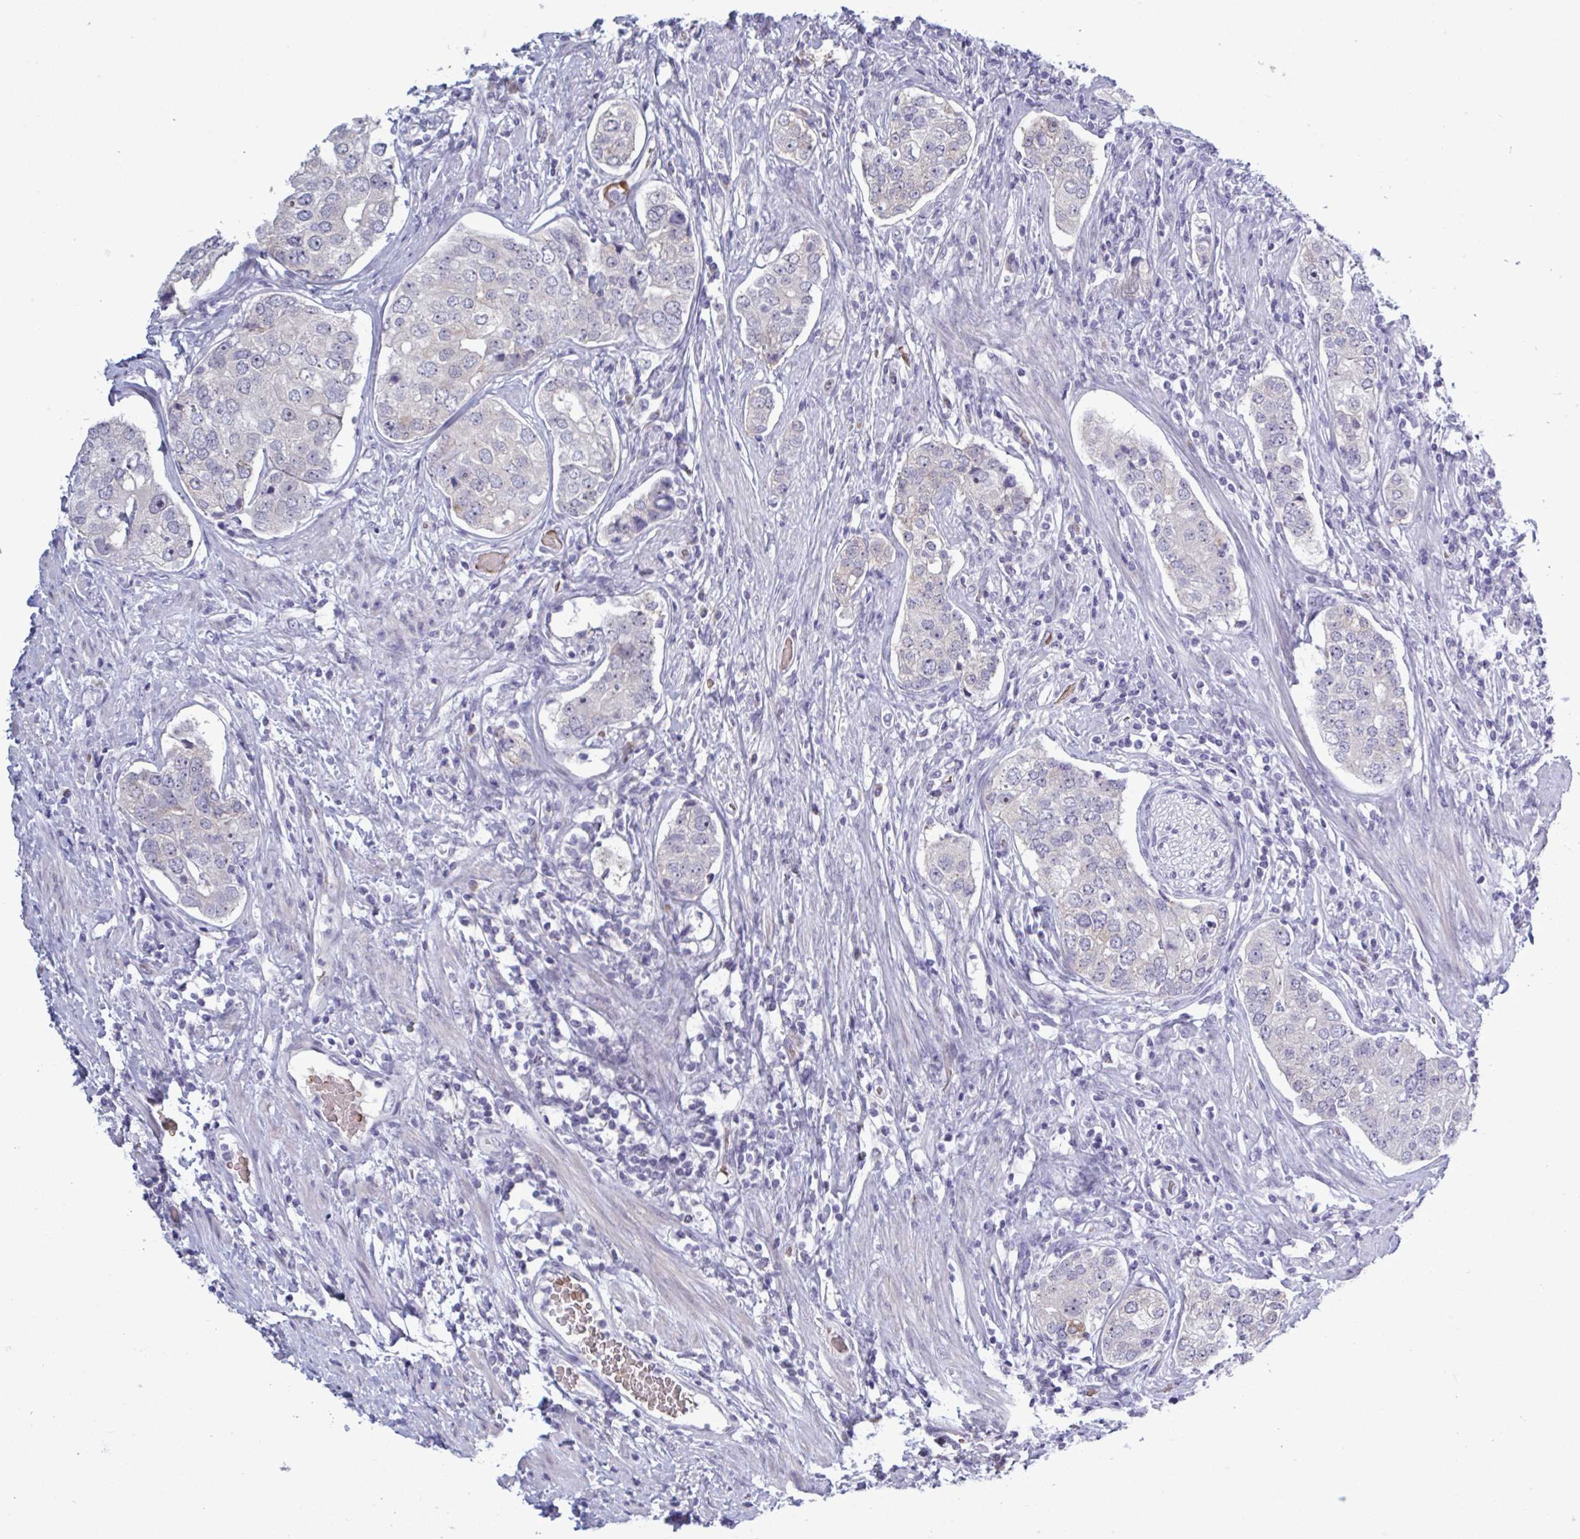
{"staining": {"intensity": "negative", "quantity": "none", "location": "none"}, "tissue": "prostate cancer", "cell_type": "Tumor cells", "image_type": "cancer", "snomed": [{"axis": "morphology", "description": "Adenocarcinoma, High grade"}, {"axis": "topography", "description": "Prostate"}], "caption": "Photomicrograph shows no significant protein positivity in tumor cells of prostate high-grade adenocarcinoma.", "gene": "HSD11B2", "patient": {"sex": "male", "age": 60}}